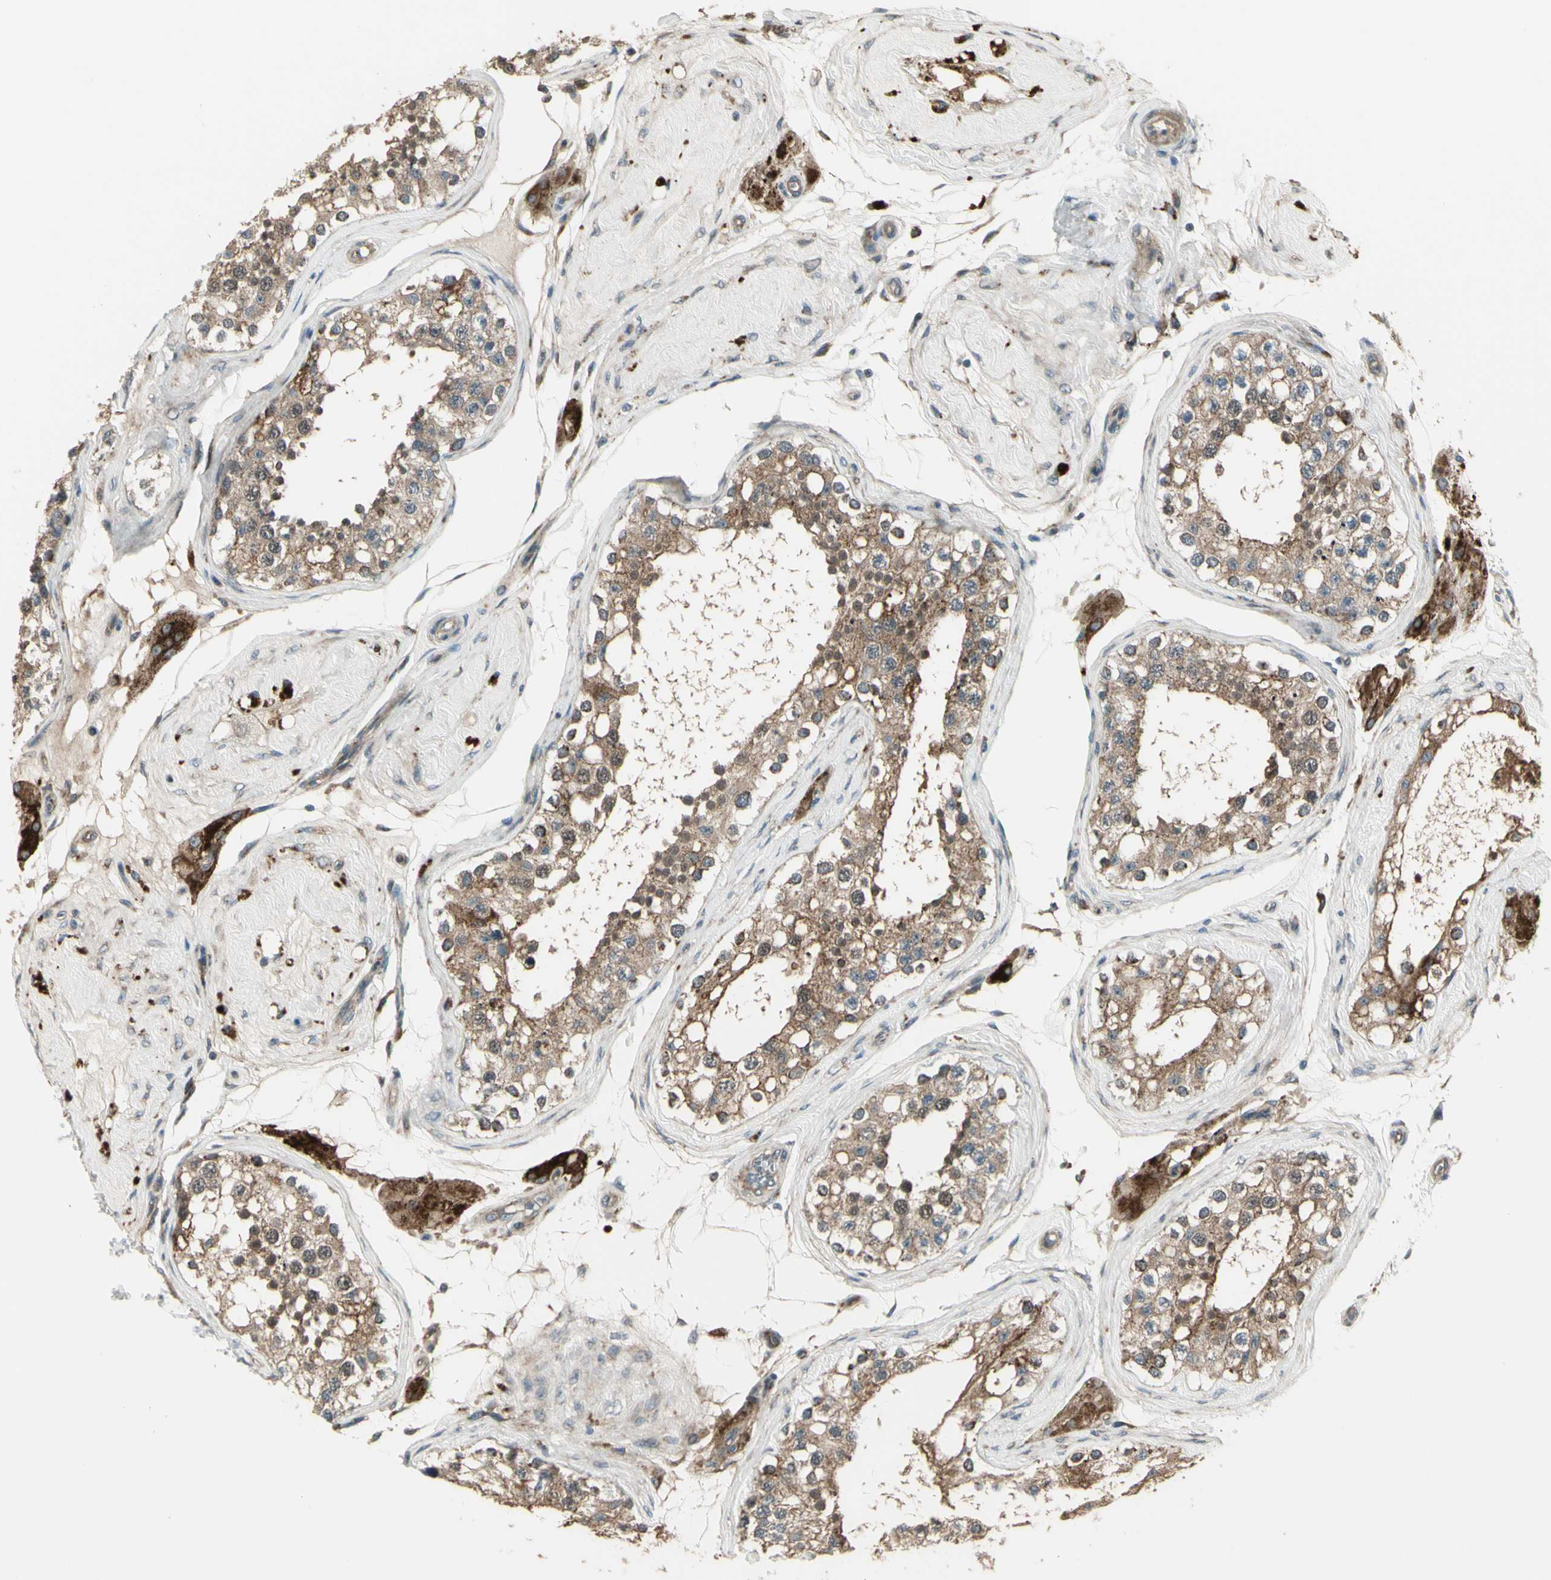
{"staining": {"intensity": "moderate", "quantity": ">75%", "location": "cytoplasmic/membranous"}, "tissue": "testis", "cell_type": "Cells in seminiferous ducts", "image_type": "normal", "snomed": [{"axis": "morphology", "description": "Normal tissue, NOS"}, {"axis": "topography", "description": "Testis"}], "caption": "Immunohistochemical staining of normal testis exhibits >75% levels of moderate cytoplasmic/membranous protein positivity in approximately >75% of cells in seminiferous ducts. (brown staining indicates protein expression, while blue staining denotes nuclei).", "gene": "OSTM1", "patient": {"sex": "male", "age": 68}}